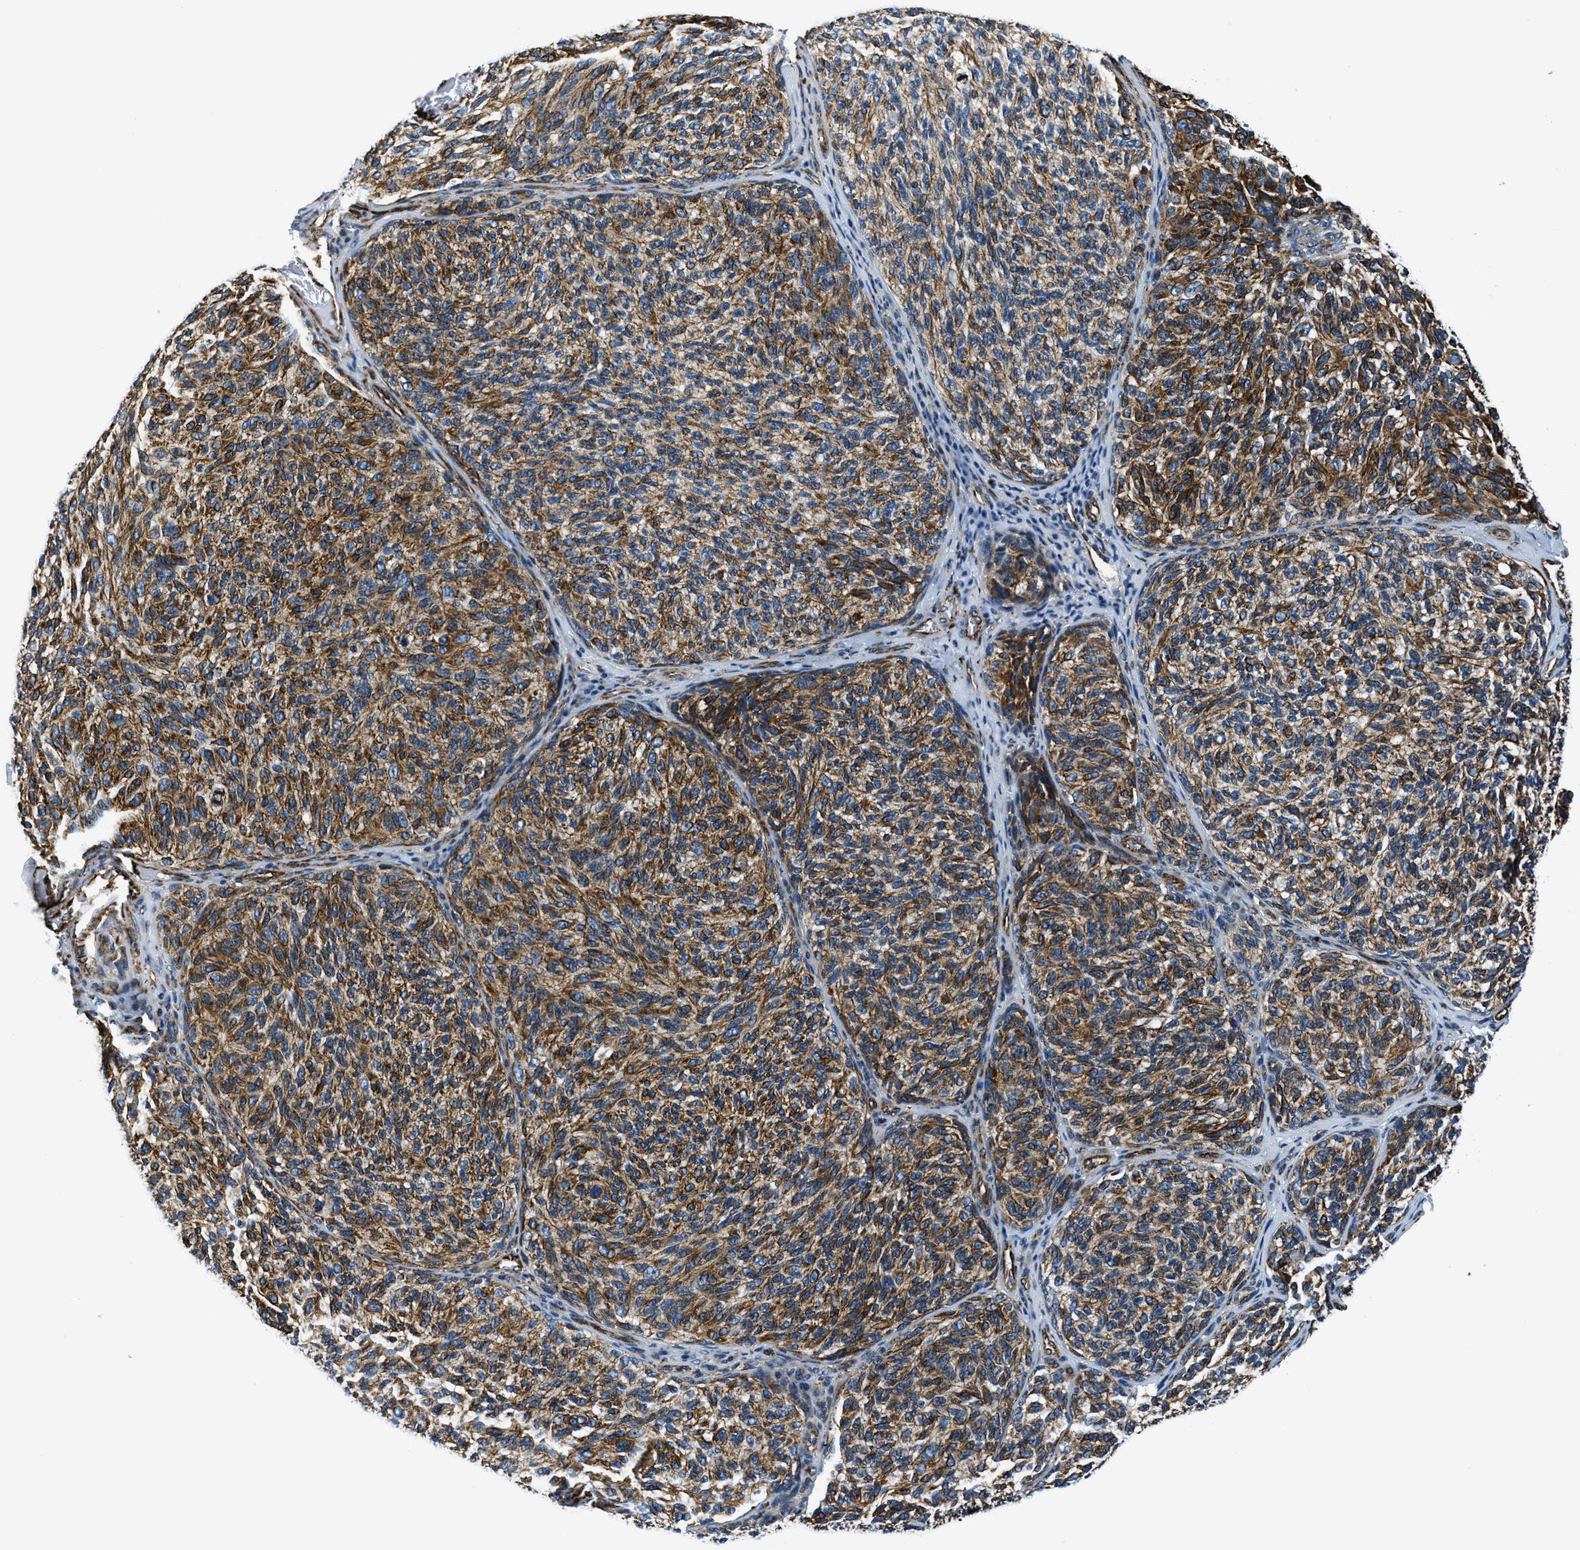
{"staining": {"intensity": "strong", "quantity": ">75%", "location": "cytoplasmic/membranous"}, "tissue": "melanoma", "cell_type": "Tumor cells", "image_type": "cancer", "snomed": [{"axis": "morphology", "description": "Malignant melanoma, NOS"}, {"axis": "topography", "description": "Skin"}], "caption": "This is an image of immunohistochemistry (IHC) staining of melanoma, which shows strong expression in the cytoplasmic/membranous of tumor cells.", "gene": "GNS", "patient": {"sex": "female", "age": 73}}